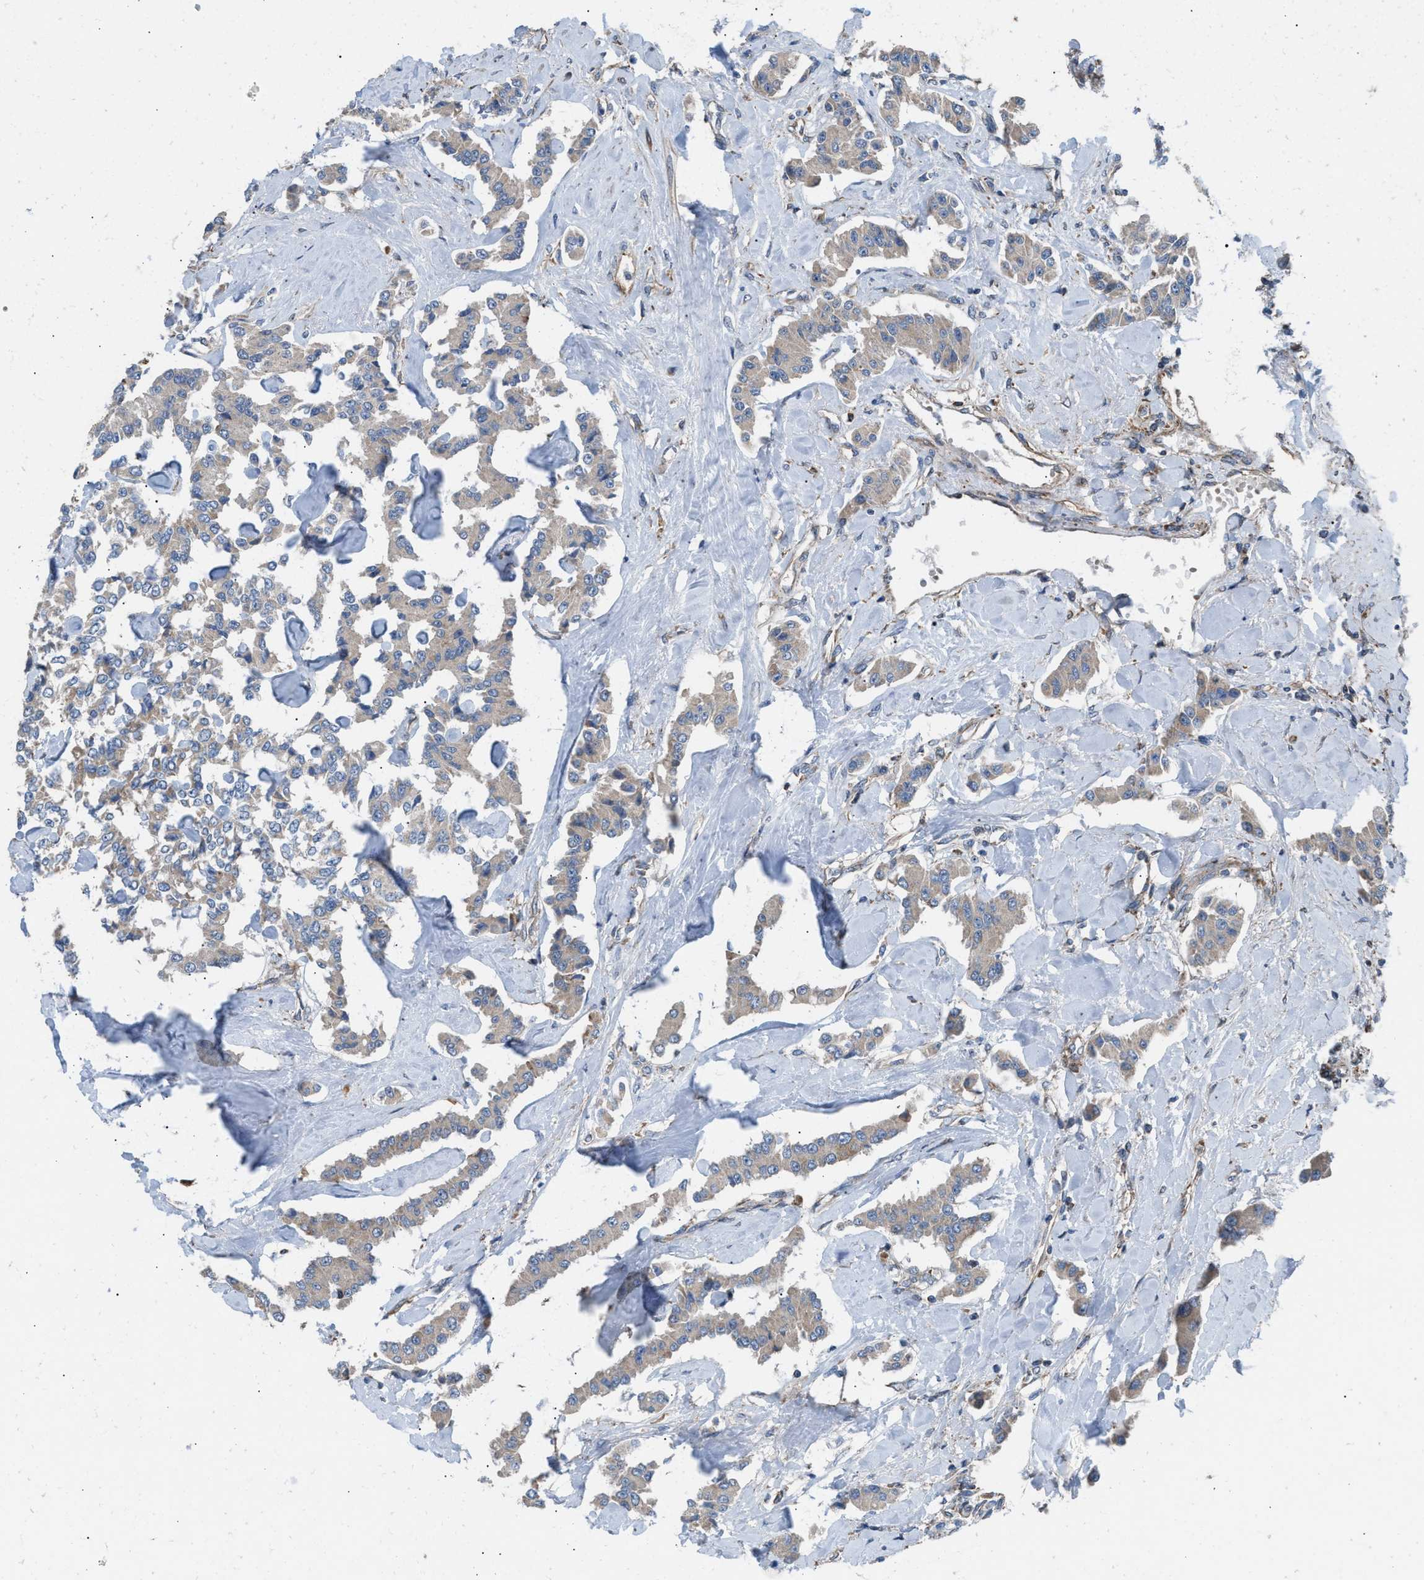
{"staining": {"intensity": "weak", "quantity": "25%-75%", "location": "cytoplasmic/membranous"}, "tissue": "carcinoid", "cell_type": "Tumor cells", "image_type": "cancer", "snomed": [{"axis": "morphology", "description": "Carcinoid, malignant, NOS"}, {"axis": "topography", "description": "Pancreas"}], "caption": "Carcinoid stained with a protein marker shows weak staining in tumor cells.", "gene": "SLC10A3", "patient": {"sex": "male", "age": 41}}